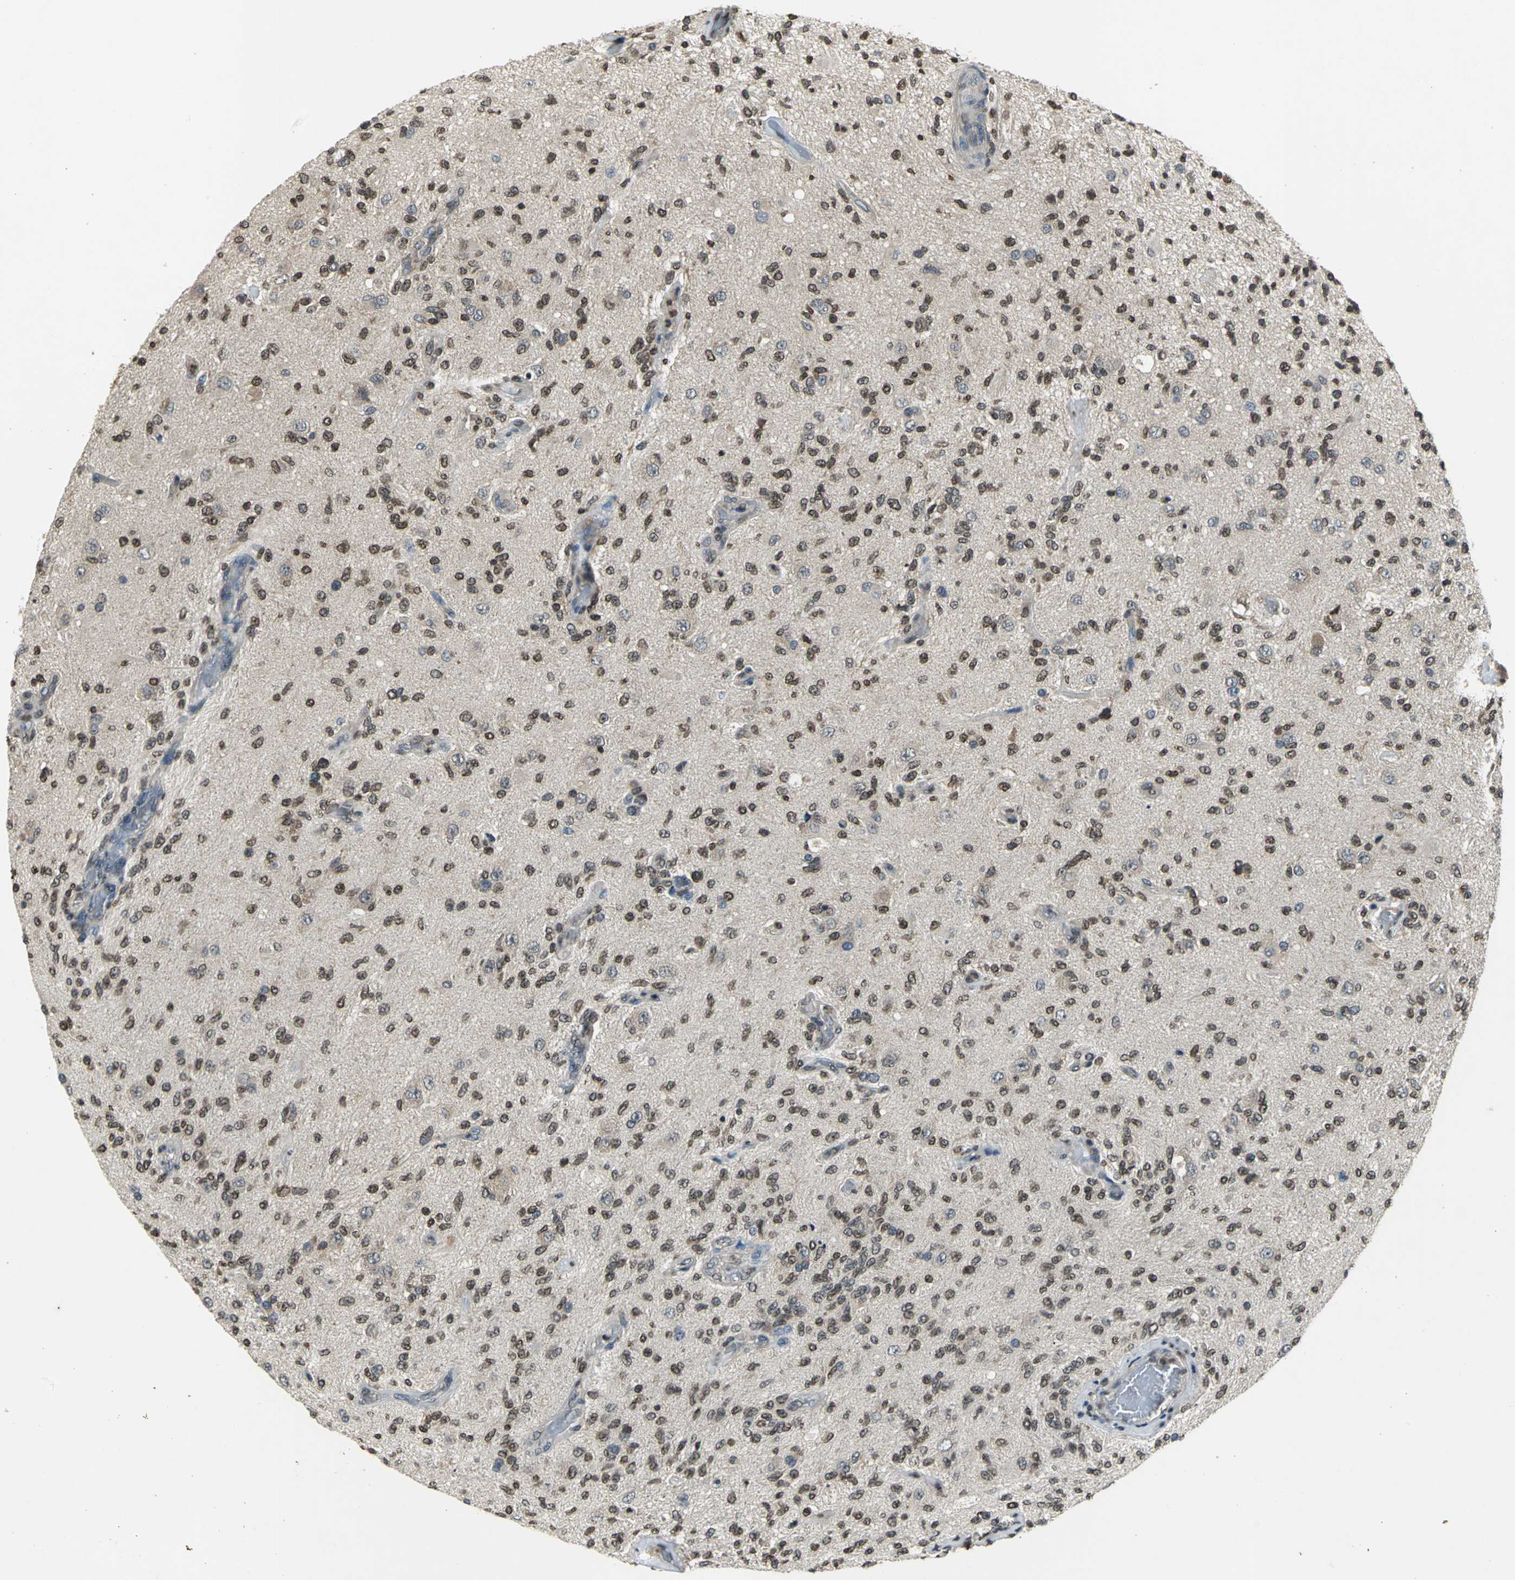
{"staining": {"intensity": "moderate", "quantity": ">75%", "location": "cytoplasmic/membranous,nuclear"}, "tissue": "glioma", "cell_type": "Tumor cells", "image_type": "cancer", "snomed": [{"axis": "morphology", "description": "Normal tissue, NOS"}, {"axis": "morphology", "description": "Glioma, malignant, High grade"}, {"axis": "topography", "description": "Cerebral cortex"}], "caption": "Approximately >75% of tumor cells in human glioma display moderate cytoplasmic/membranous and nuclear protein positivity as visualized by brown immunohistochemical staining.", "gene": "AHR", "patient": {"sex": "male", "age": 77}}